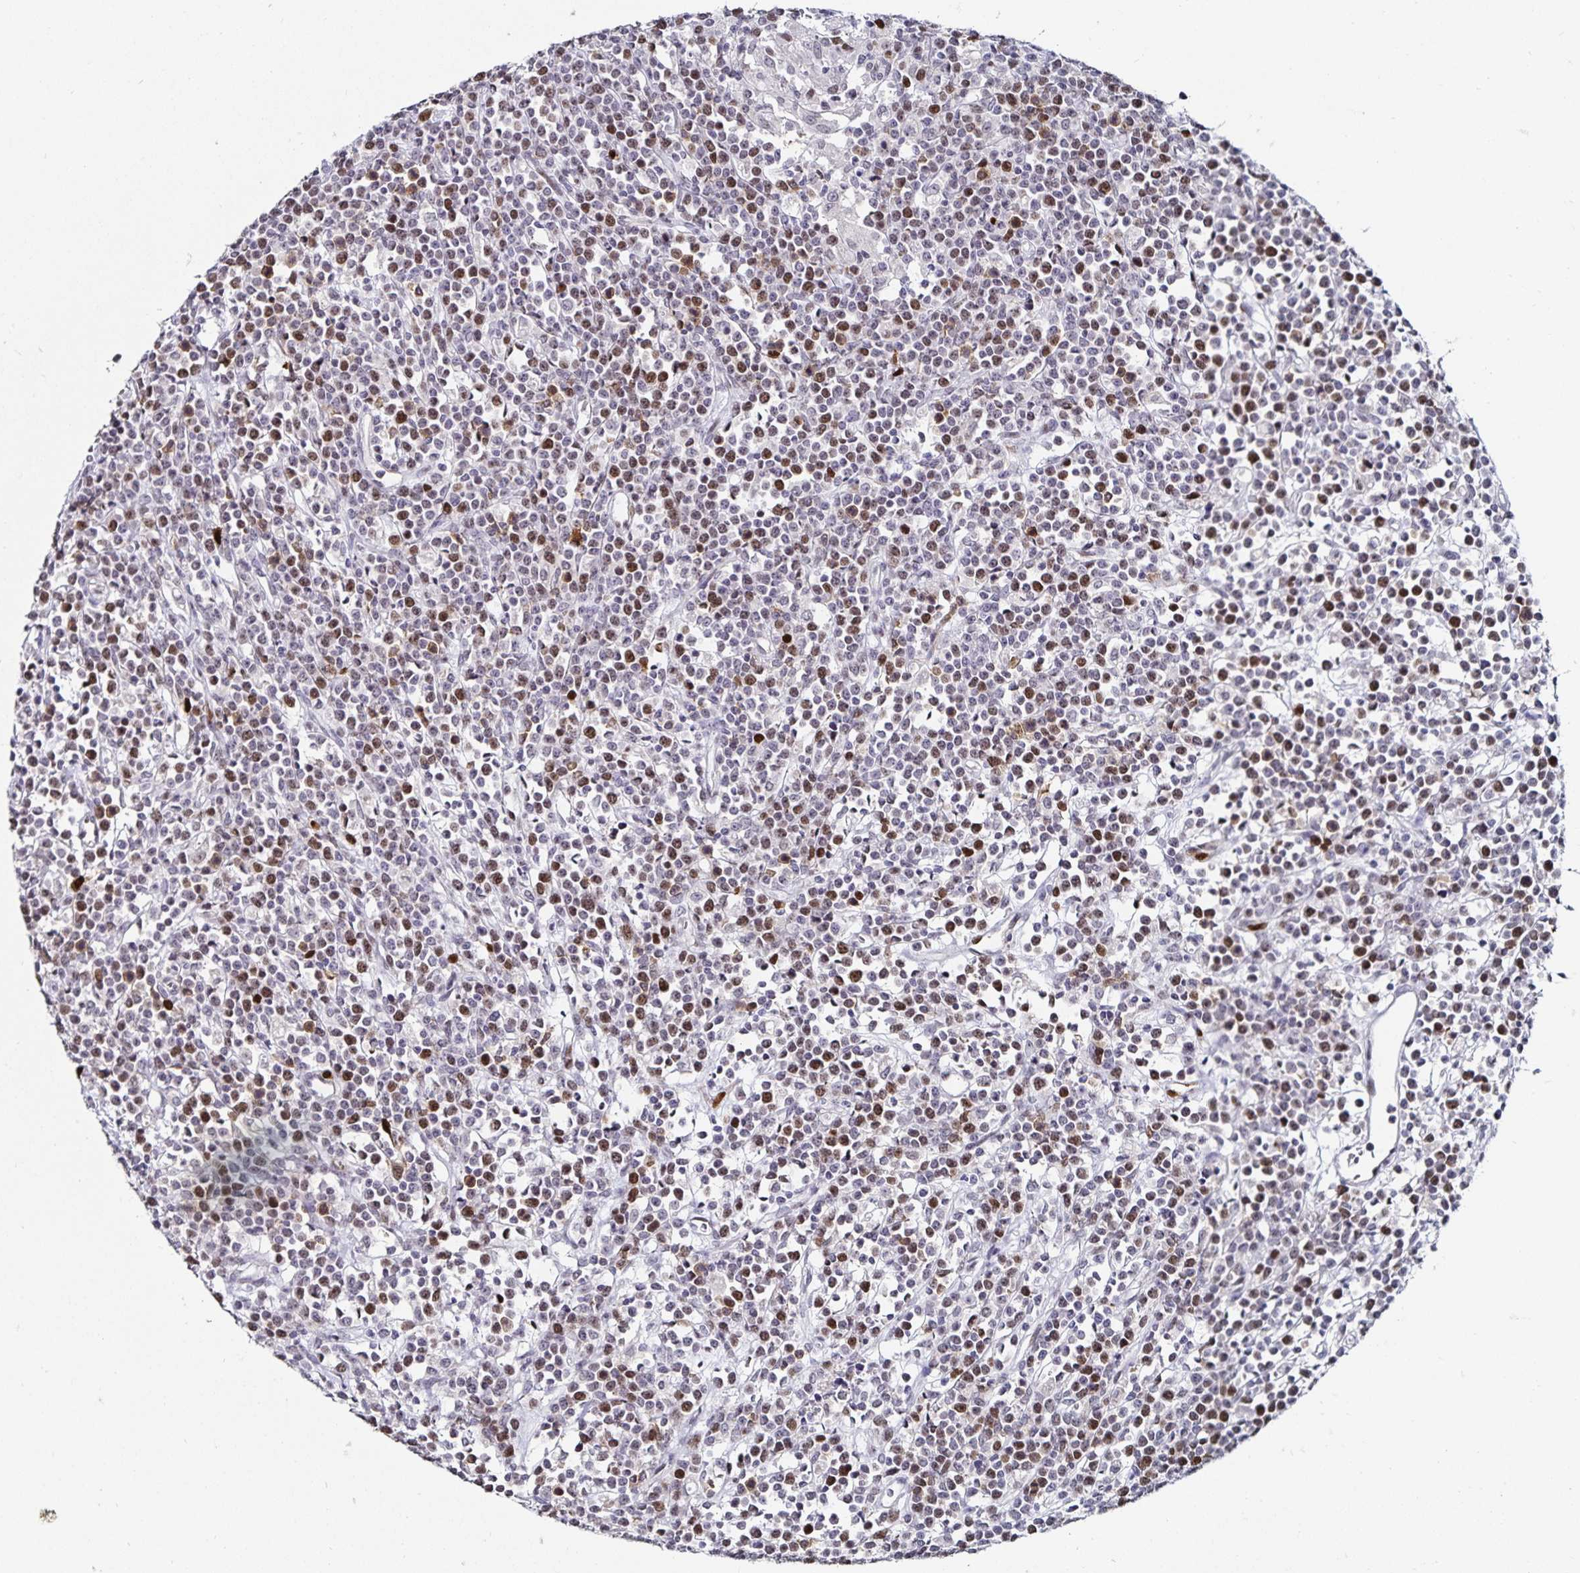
{"staining": {"intensity": "moderate", "quantity": "25%-75%", "location": "nuclear"}, "tissue": "lymphoma", "cell_type": "Tumor cells", "image_type": "cancer", "snomed": [{"axis": "morphology", "description": "Malignant lymphoma, non-Hodgkin's type, High grade"}, {"axis": "topography", "description": "Ovary"}], "caption": "Immunohistochemistry (IHC) photomicrograph of neoplastic tissue: human malignant lymphoma, non-Hodgkin's type (high-grade) stained using IHC shows medium levels of moderate protein expression localized specifically in the nuclear of tumor cells, appearing as a nuclear brown color.", "gene": "ANLN", "patient": {"sex": "female", "age": 56}}